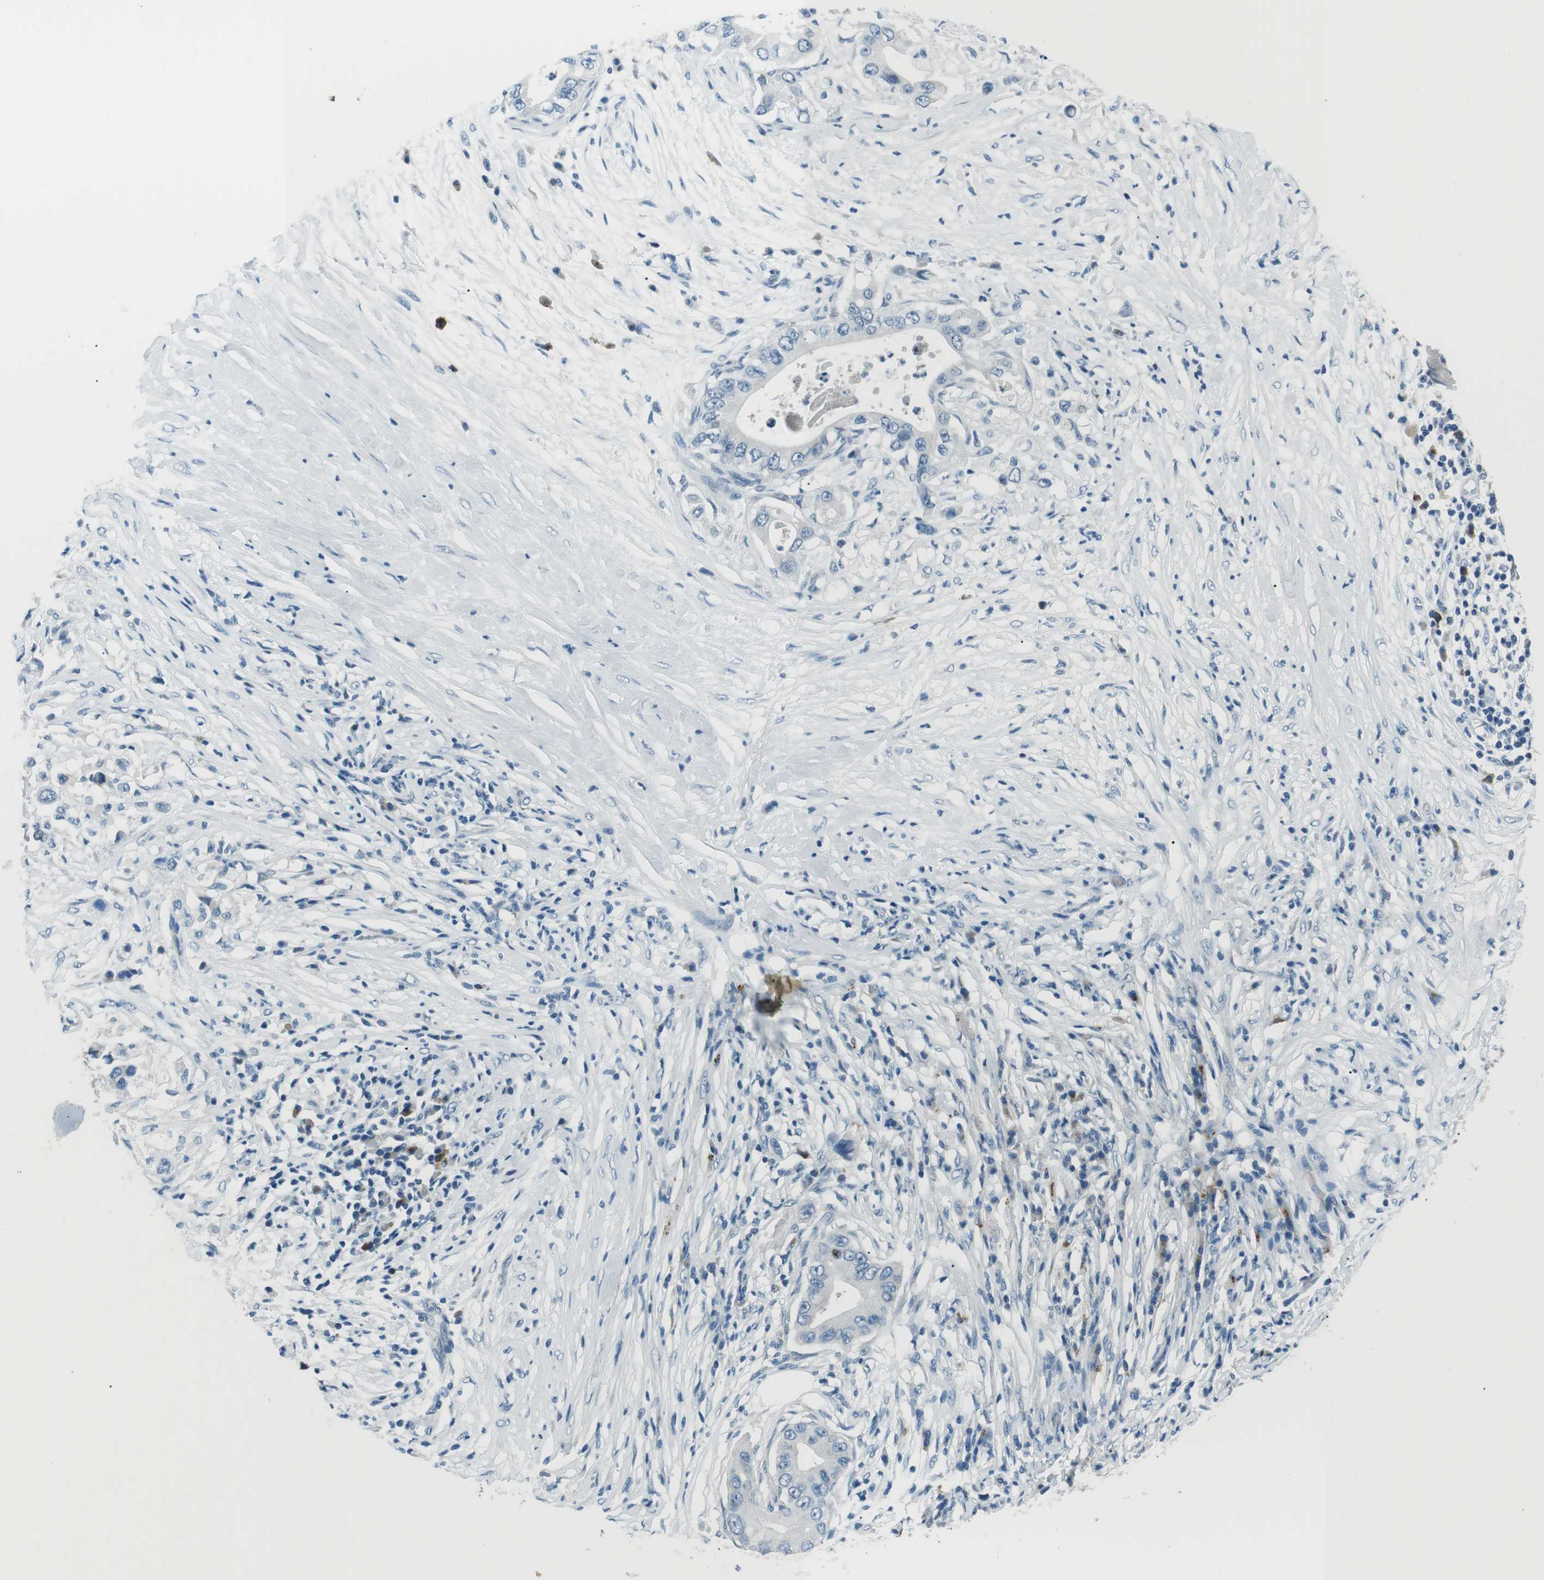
{"staining": {"intensity": "negative", "quantity": "none", "location": "none"}, "tissue": "pancreatic cancer", "cell_type": "Tumor cells", "image_type": "cancer", "snomed": [{"axis": "morphology", "description": "Adenocarcinoma, NOS"}, {"axis": "topography", "description": "Pancreas"}], "caption": "Immunohistochemistry photomicrograph of neoplastic tissue: human pancreatic cancer stained with DAB displays no significant protein expression in tumor cells. (DAB (3,3'-diaminobenzidine) immunohistochemistry visualized using brightfield microscopy, high magnification).", "gene": "ST6GAL1", "patient": {"sex": "male", "age": 77}}